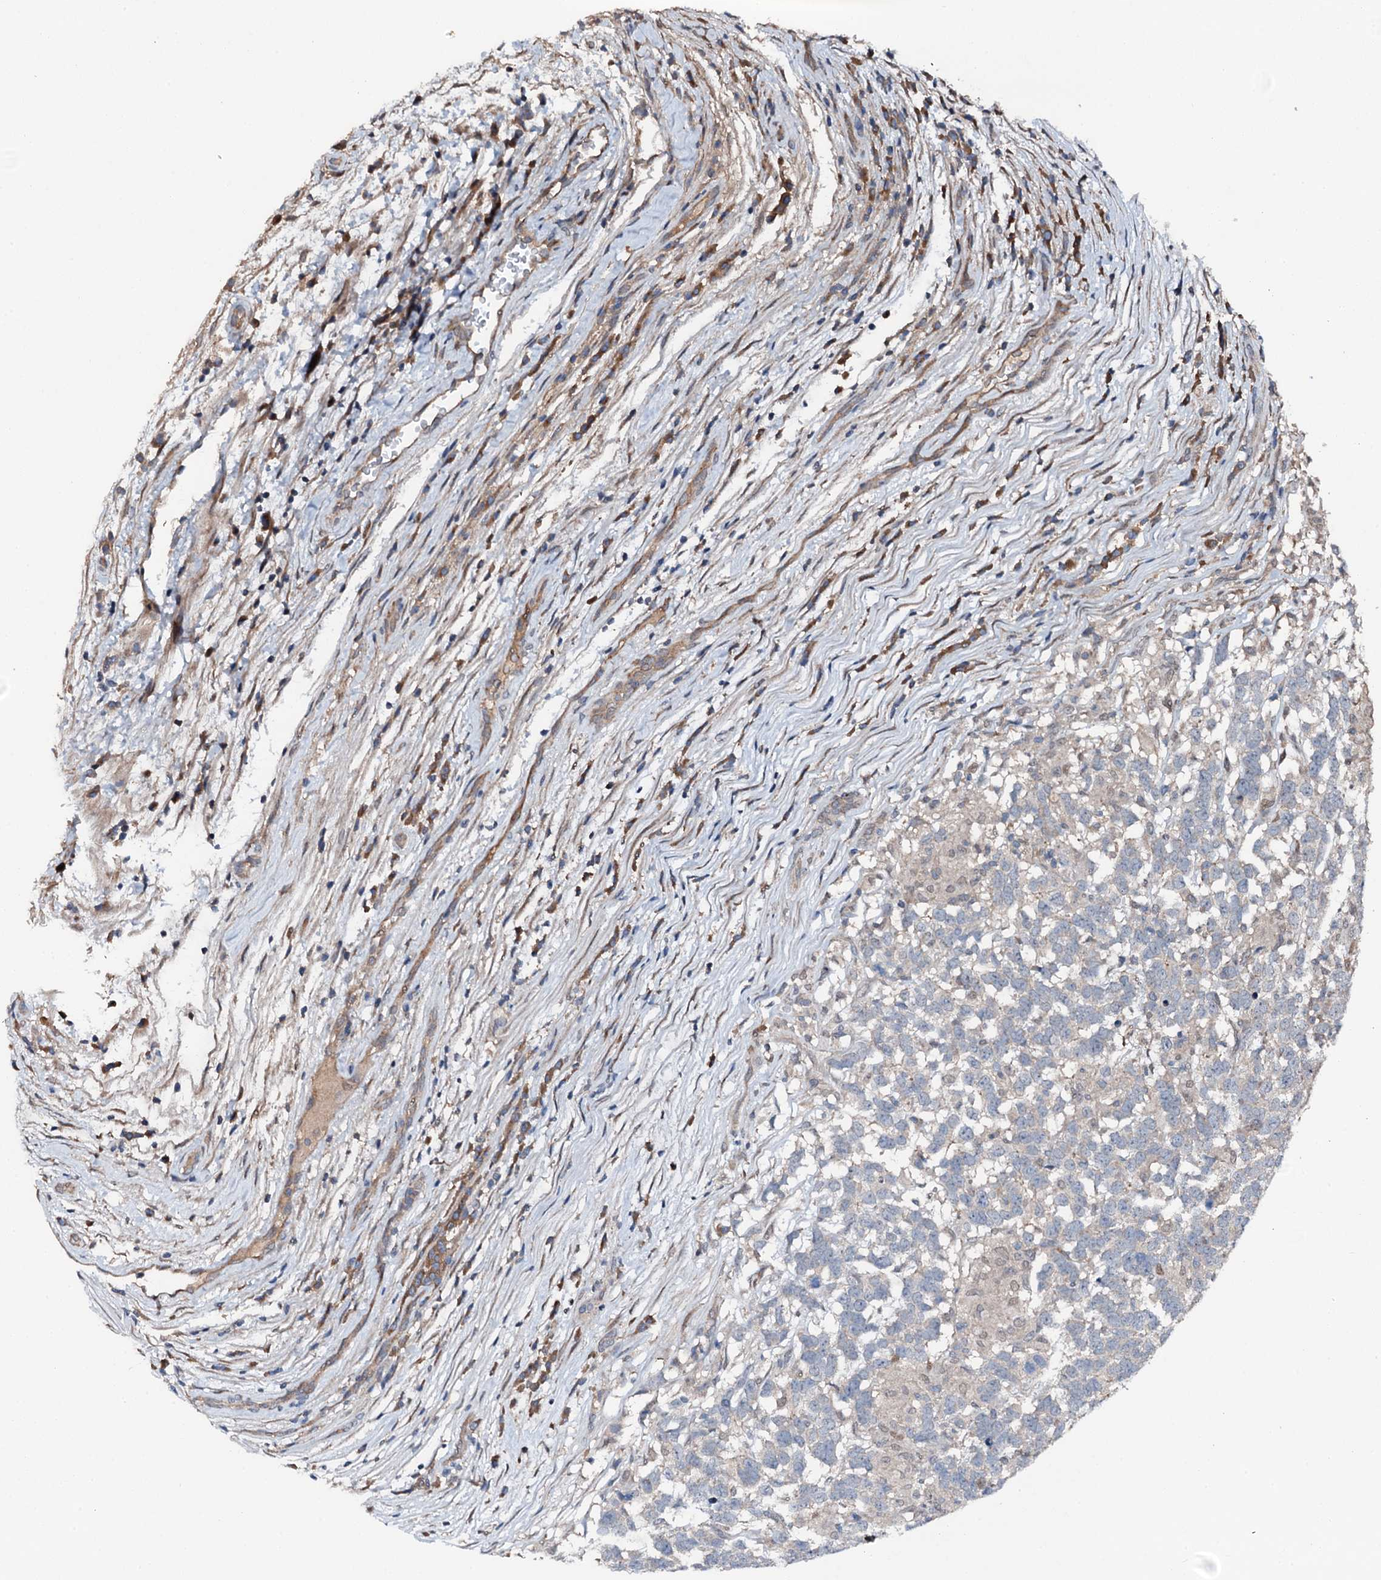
{"staining": {"intensity": "negative", "quantity": "none", "location": "none"}, "tissue": "testis cancer", "cell_type": "Tumor cells", "image_type": "cancer", "snomed": [{"axis": "morphology", "description": "Carcinoma, Embryonal, NOS"}, {"axis": "topography", "description": "Testis"}], "caption": "Immunohistochemistry (IHC) histopathology image of neoplastic tissue: embryonal carcinoma (testis) stained with DAB reveals no significant protein expression in tumor cells.", "gene": "FLYWCH1", "patient": {"sex": "male", "age": 26}}